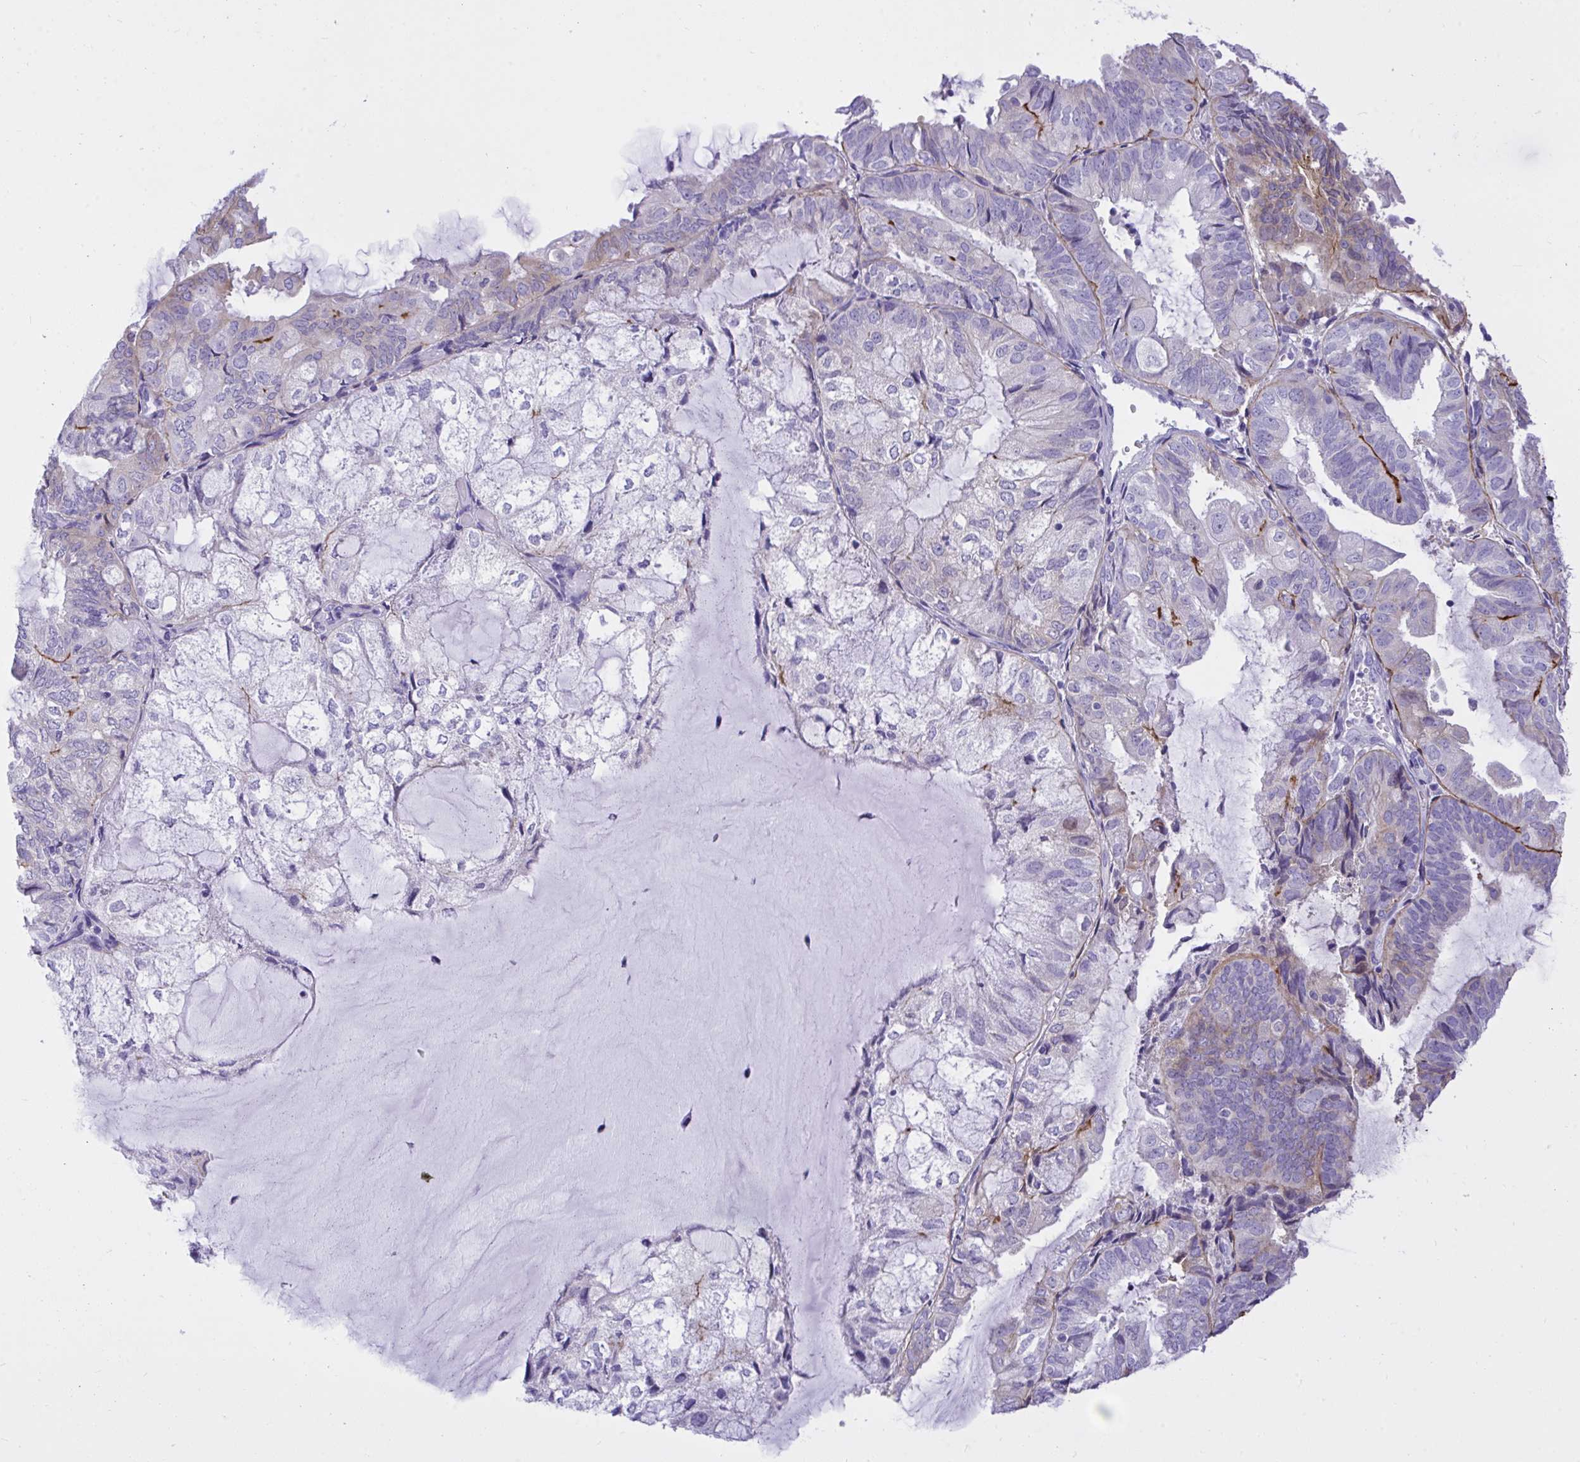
{"staining": {"intensity": "negative", "quantity": "none", "location": "none"}, "tissue": "endometrial cancer", "cell_type": "Tumor cells", "image_type": "cancer", "snomed": [{"axis": "morphology", "description": "Adenocarcinoma, NOS"}, {"axis": "topography", "description": "Endometrium"}], "caption": "Endometrial cancer was stained to show a protein in brown. There is no significant expression in tumor cells.", "gene": "TLN2", "patient": {"sex": "female", "age": 81}}